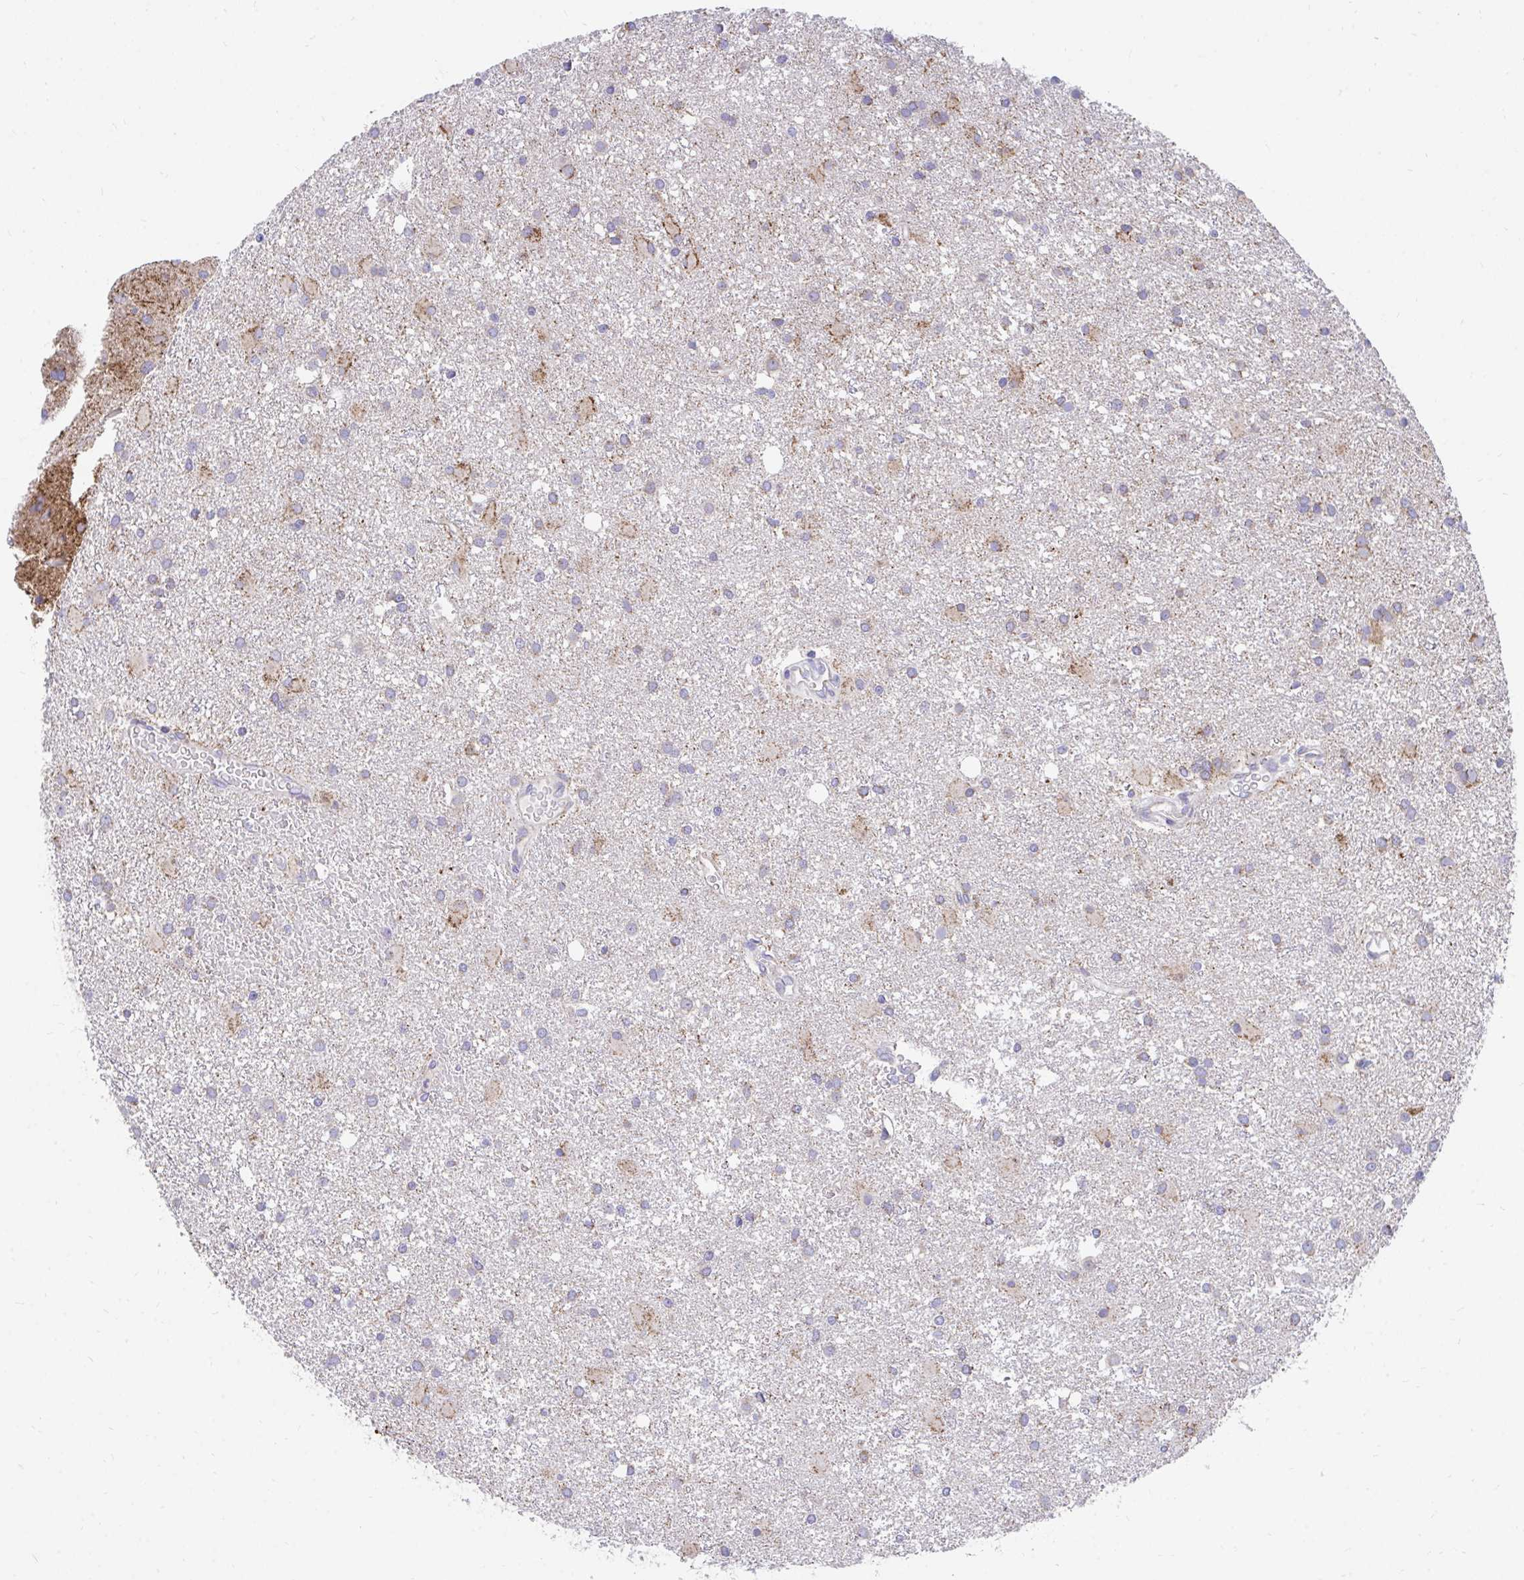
{"staining": {"intensity": "negative", "quantity": "none", "location": "none"}, "tissue": "glioma", "cell_type": "Tumor cells", "image_type": "cancer", "snomed": [{"axis": "morphology", "description": "Glioma, malignant, High grade"}, {"axis": "topography", "description": "Brain"}], "caption": "High magnification brightfield microscopy of glioma stained with DAB (brown) and counterstained with hematoxylin (blue): tumor cells show no significant expression. (DAB IHC visualized using brightfield microscopy, high magnification).", "gene": "FHIP1B", "patient": {"sex": "male", "age": 55}}